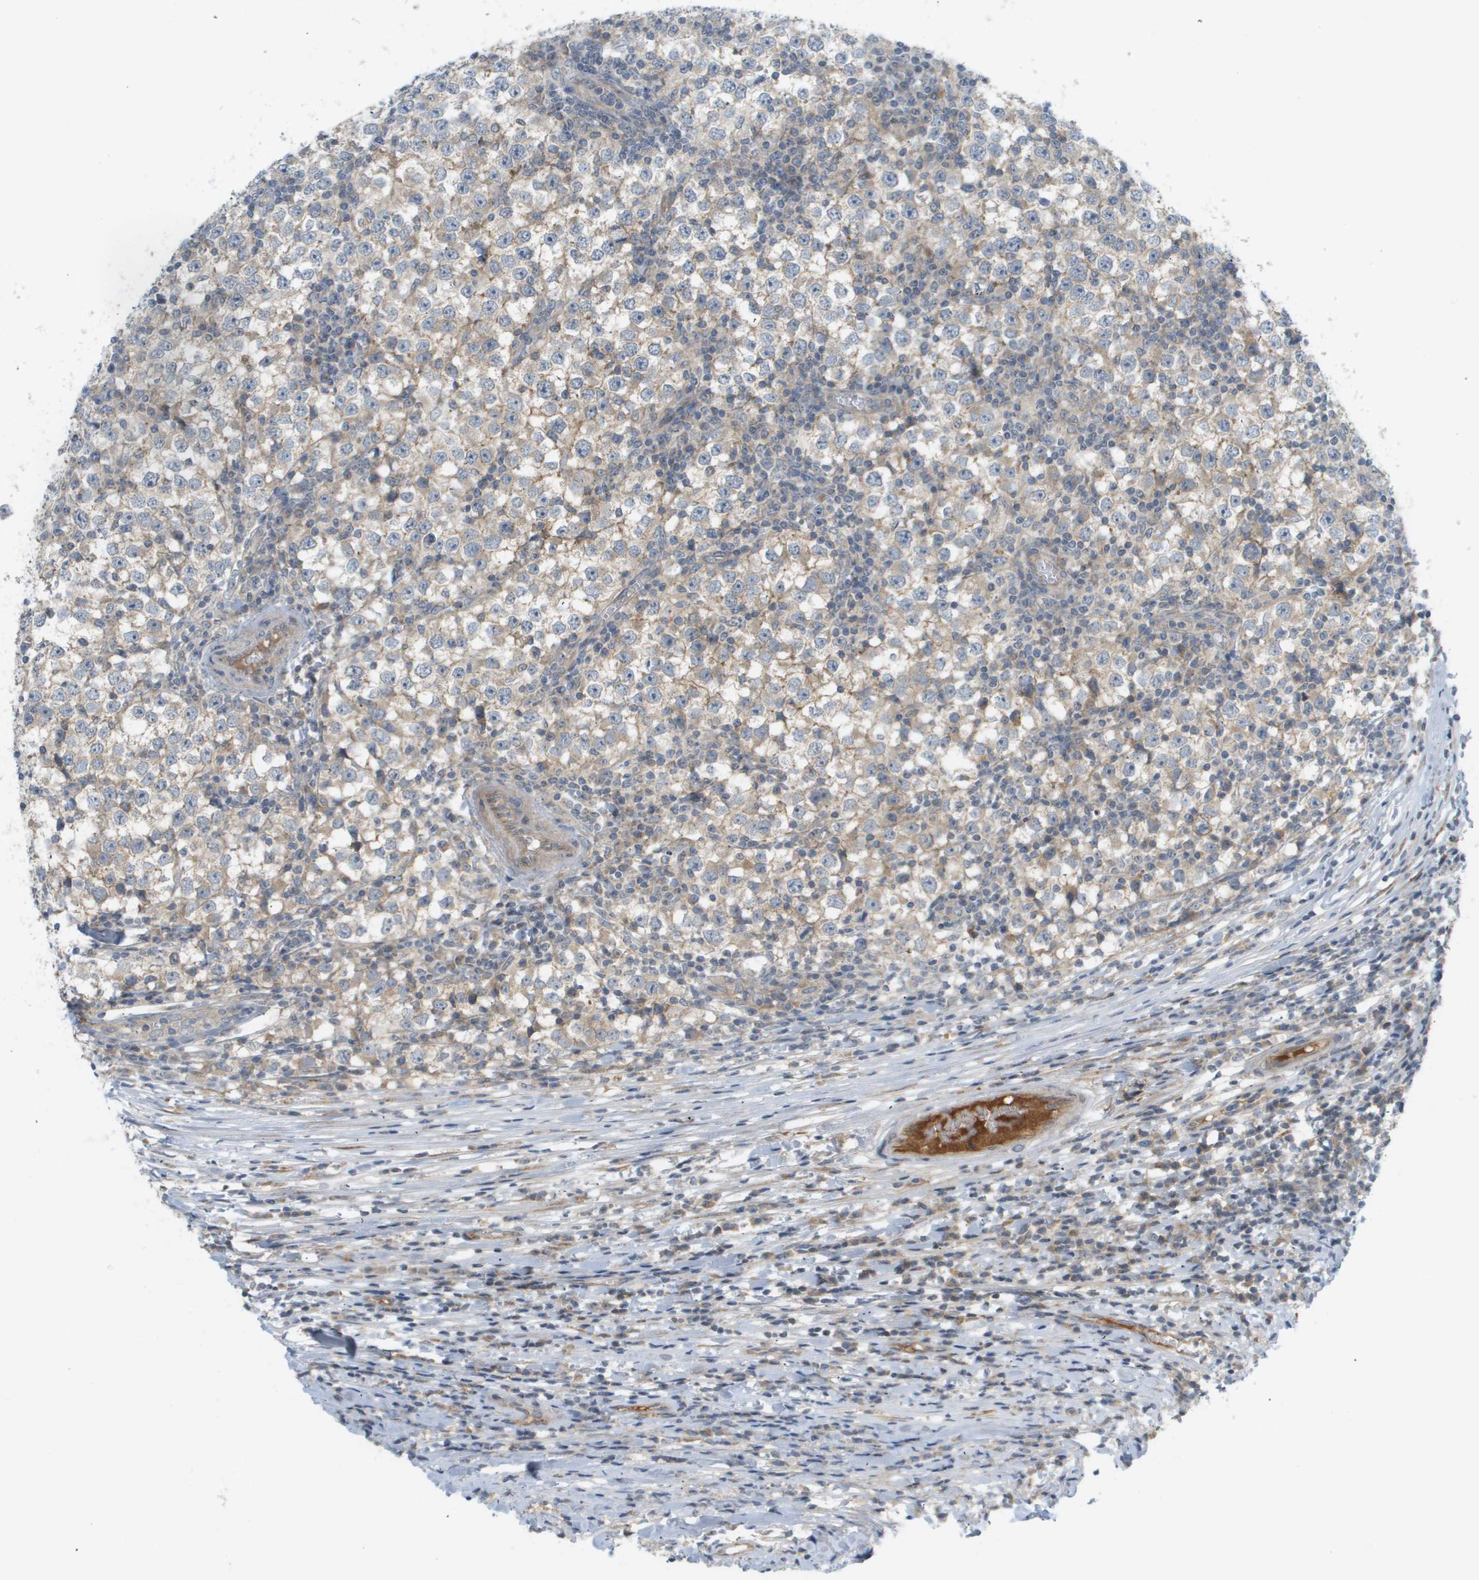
{"staining": {"intensity": "weak", "quantity": "25%-75%", "location": "cytoplasmic/membranous"}, "tissue": "testis cancer", "cell_type": "Tumor cells", "image_type": "cancer", "snomed": [{"axis": "morphology", "description": "Seminoma, NOS"}, {"axis": "topography", "description": "Testis"}], "caption": "Testis cancer (seminoma) stained for a protein reveals weak cytoplasmic/membranous positivity in tumor cells.", "gene": "PROC", "patient": {"sex": "male", "age": 65}}